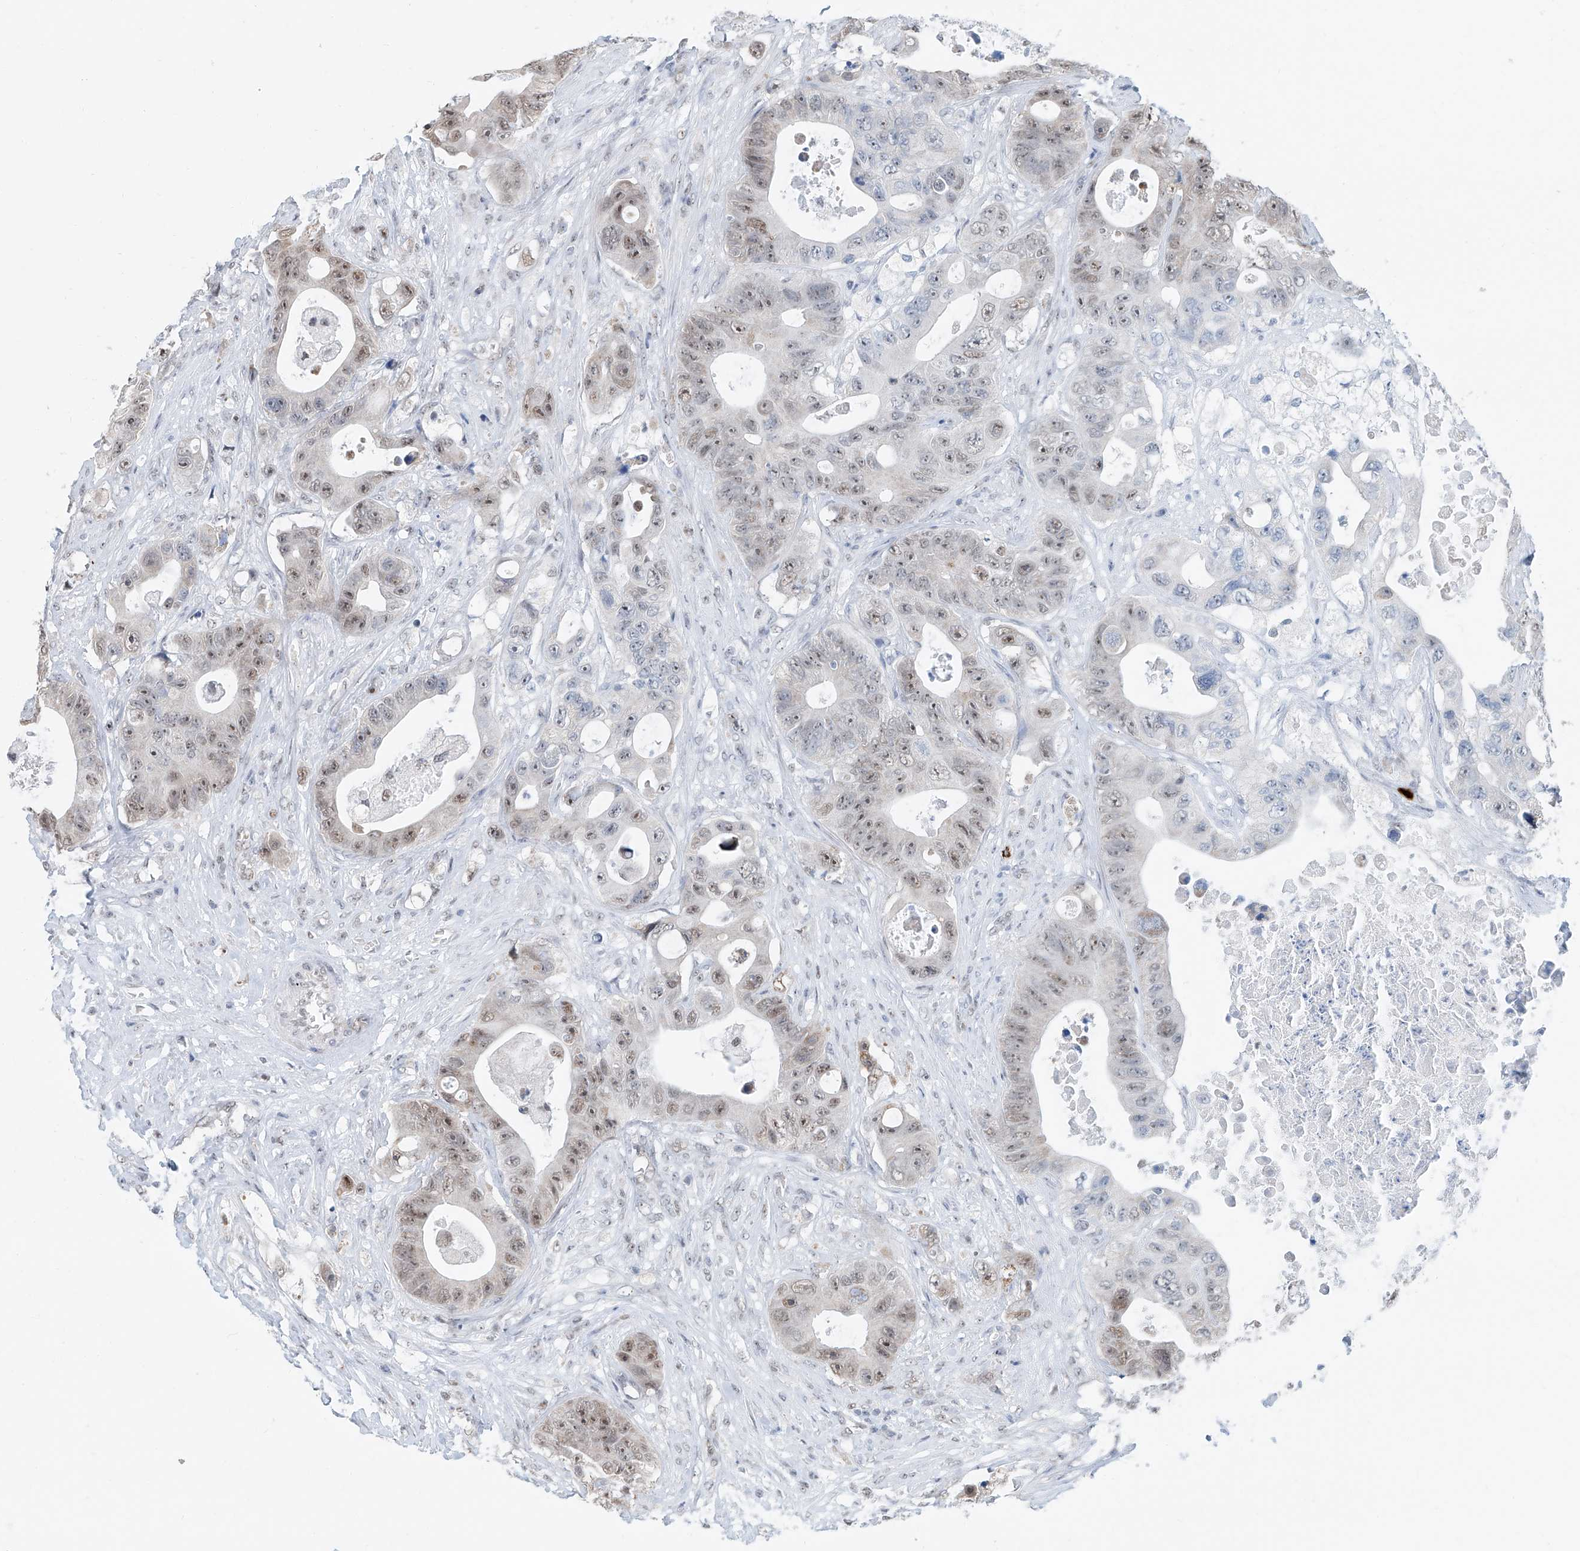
{"staining": {"intensity": "moderate", "quantity": "25%-75%", "location": "nuclear"}, "tissue": "colorectal cancer", "cell_type": "Tumor cells", "image_type": "cancer", "snomed": [{"axis": "morphology", "description": "Adenocarcinoma, NOS"}, {"axis": "topography", "description": "Colon"}], "caption": "High-magnification brightfield microscopy of adenocarcinoma (colorectal) stained with DAB (brown) and counterstained with hematoxylin (blue). tumor cells exhibit moderate nuclear staining is present in about25%-75% of cells.", "gene": "SDE2", "patient": {"sex": "female", "age": 46}}